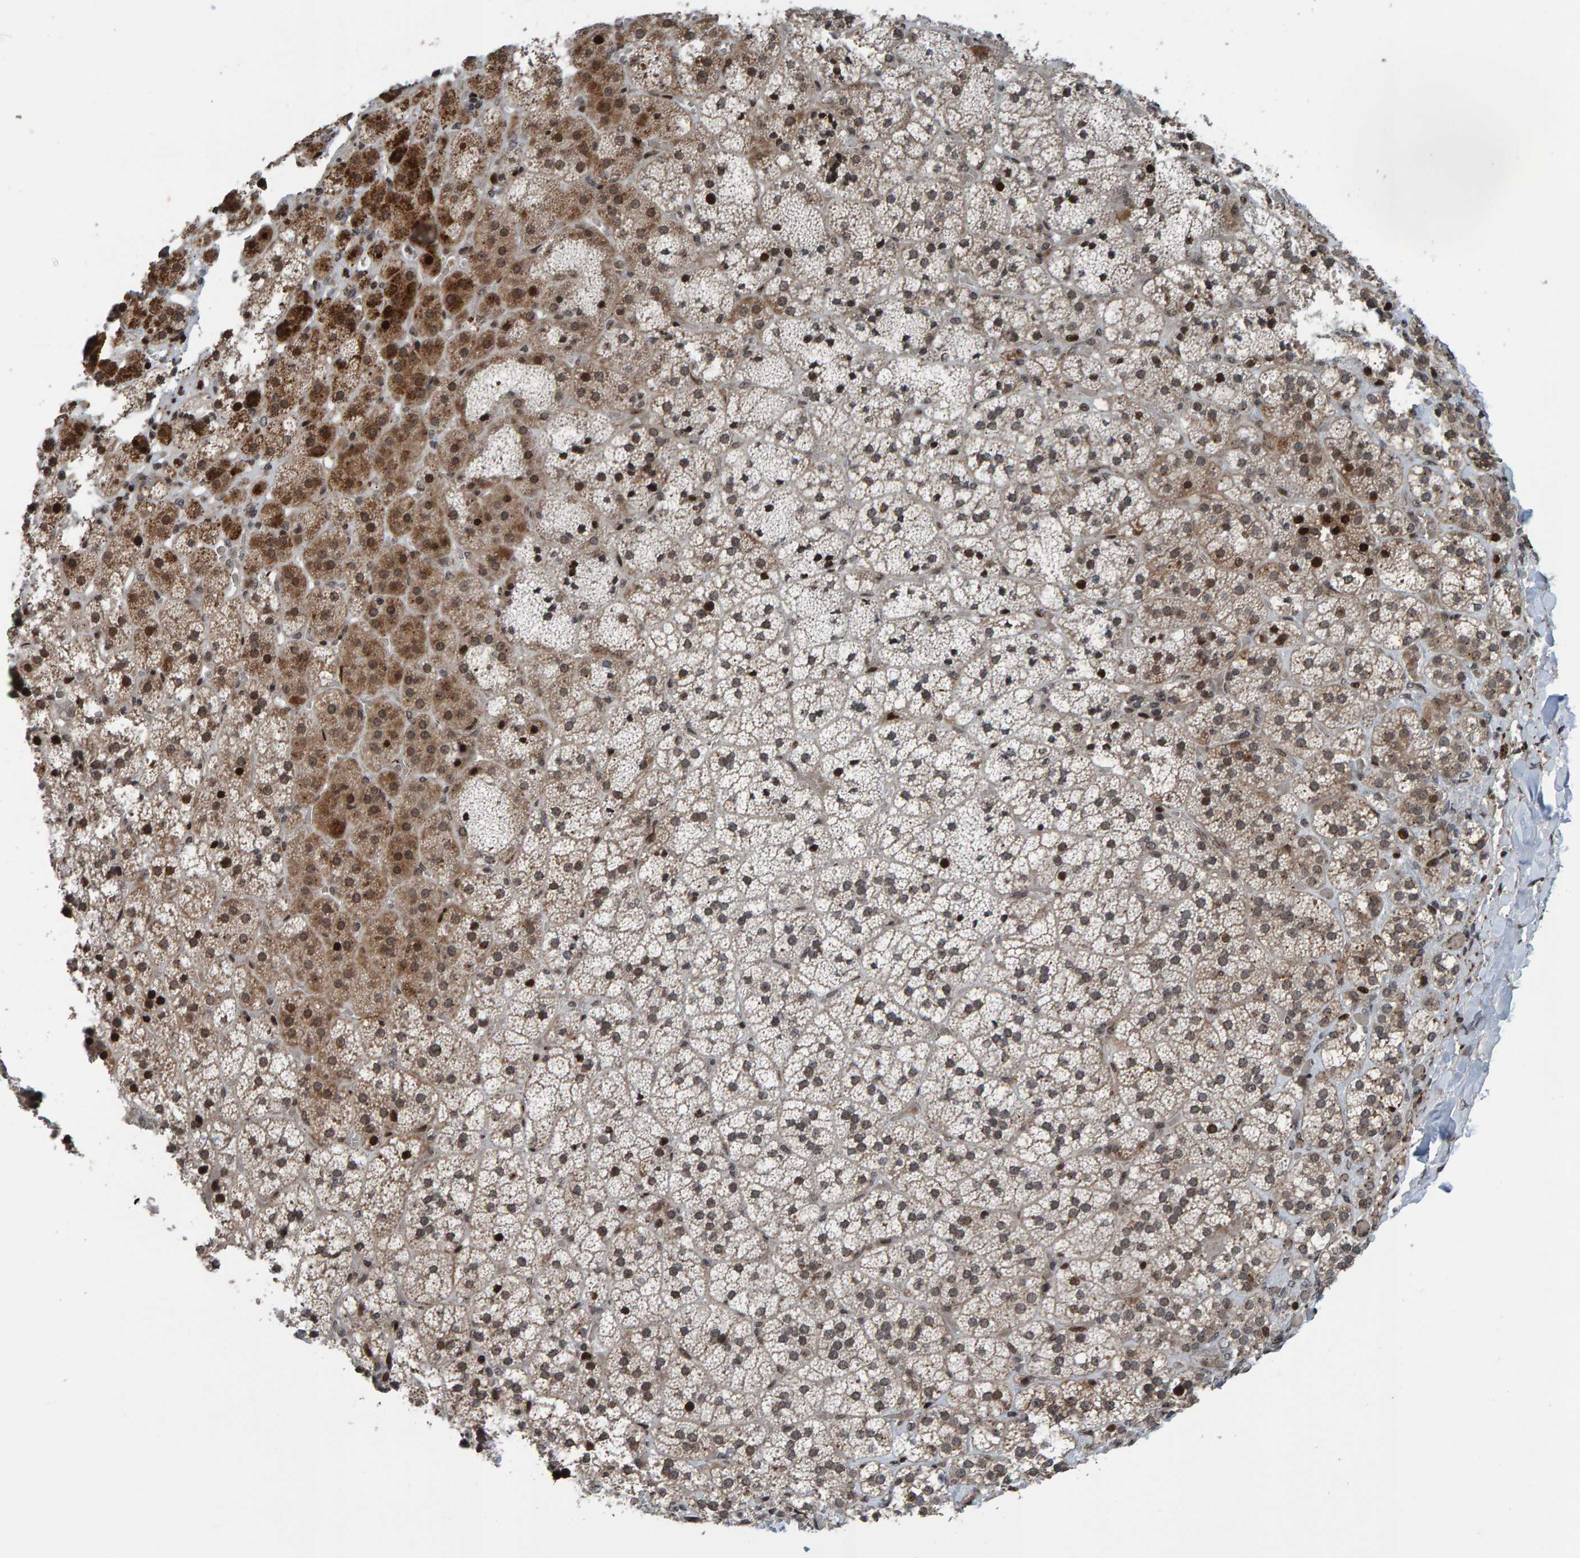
{"staining": {"intensity": "moderate", "quantity": ">75%", "location": "cytoplasmic/membranous,nuclear"}, "tissue": "adrenal gland", "cell_type": "Glandular cells", "image_type": "normal", "snomed": [{"axis": "morphology", "description": "Normal tissue, NOS"}, {"axis": "topography", "description": "Adrenal gland"}], "caption": "A high-resolution photomicrograph shows immunohistochemistry (IHC) staining of benign adrenal gland, which reveals moderate cytoplasmic/membranous,nuclear expression in approximately >75% of glandular cells.", "gene": "ZNF366", "patient": {"sex": "female", "age": 44}}